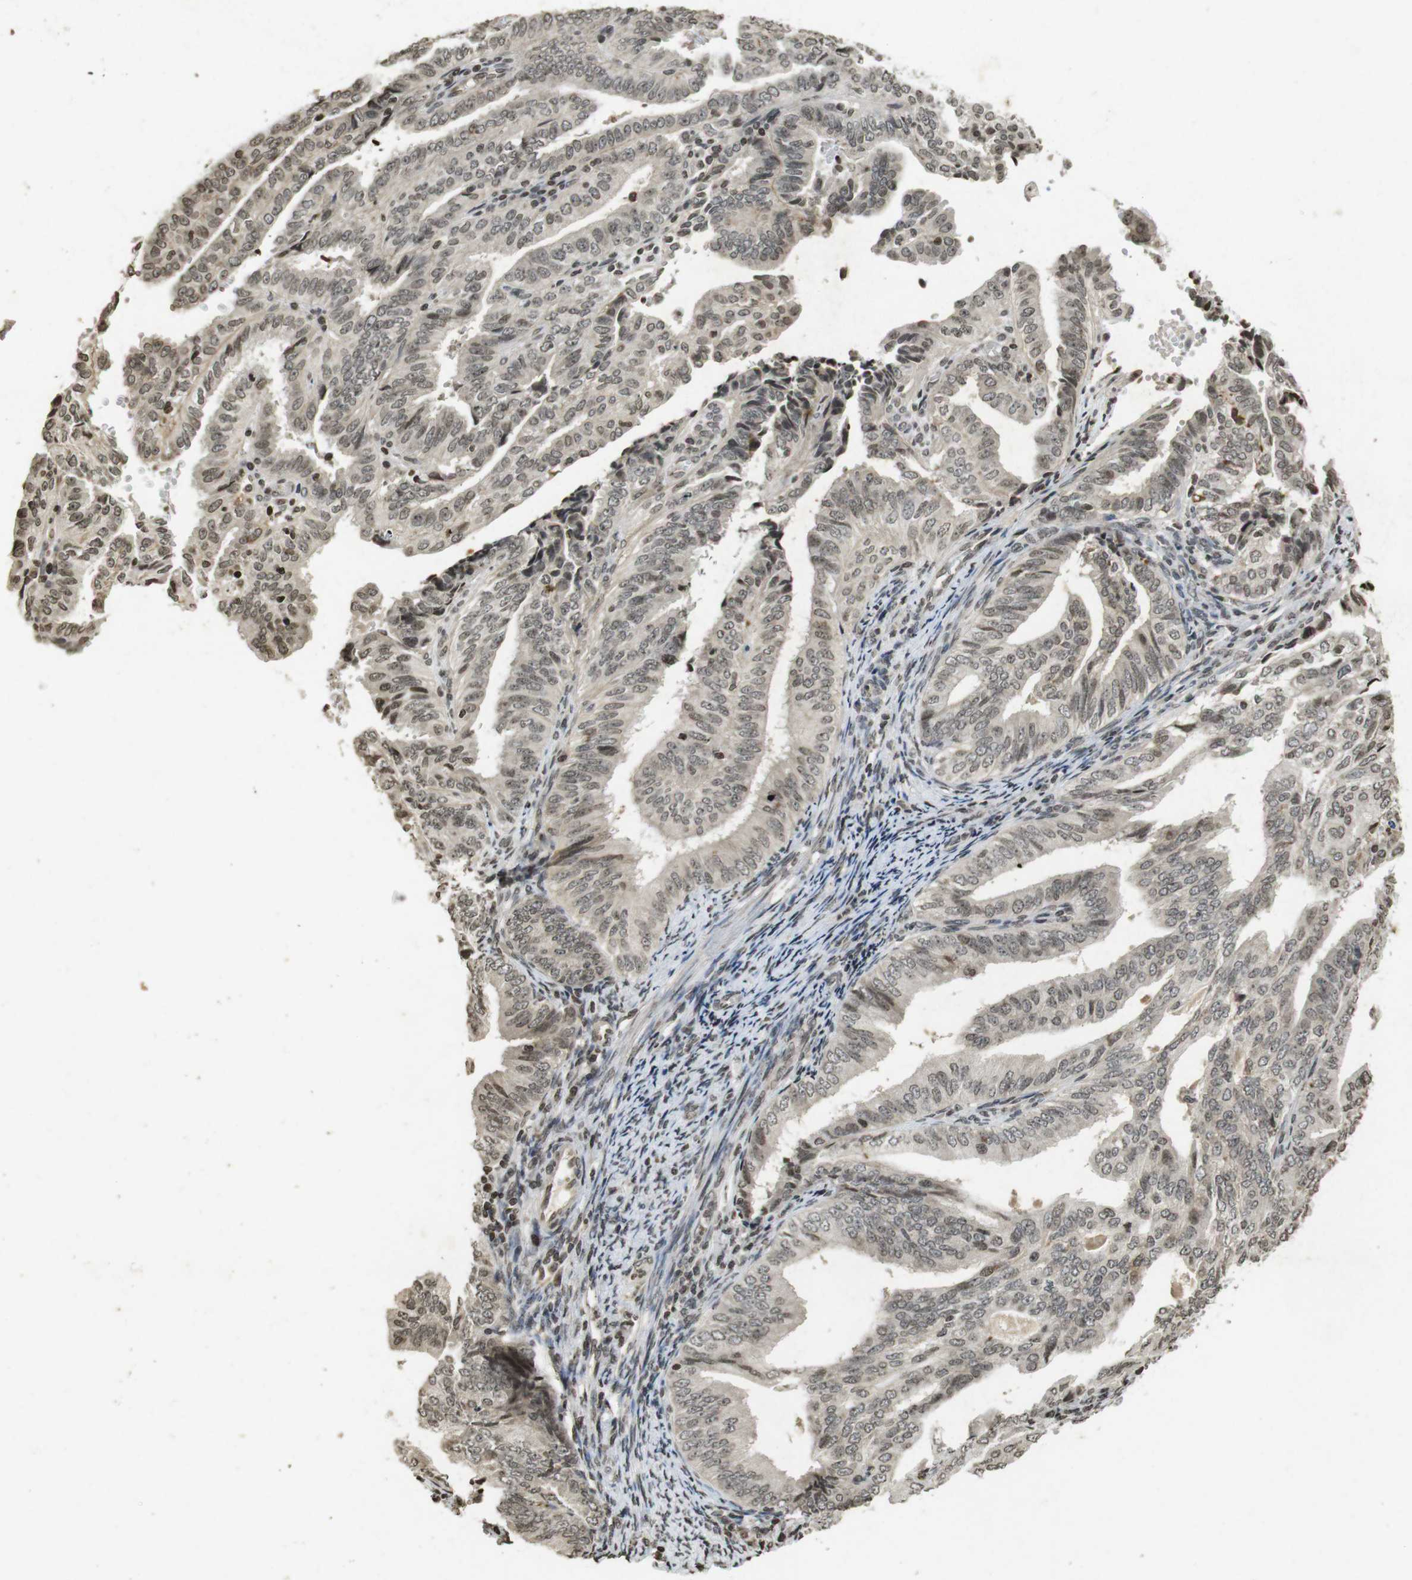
{"staining": {"intensity": "weak", "quantity": "25%-75%", "location": "cytoplasmic/membranous,nuclear"}, "tissue": "endometrial cancer", "cell_type": "Tumor cells", "image_type": "cancer", "snomed": [{"axis": "morphology", "description": "Adenocarcinoma, NOS"}, {"axis": "topography", "description": "Endometrium"}], "caption": "Immunohistochemistry (IHC) photomicrograph of human endometrial cancer stained for a protein (brown), which reveals low levels of weak cytoplasmic/membranous and nuclear staining in approximately 25%-75% of tumor cells.", "gene": "FOXA3", "patient": {"sex": "female", "age": 58}}